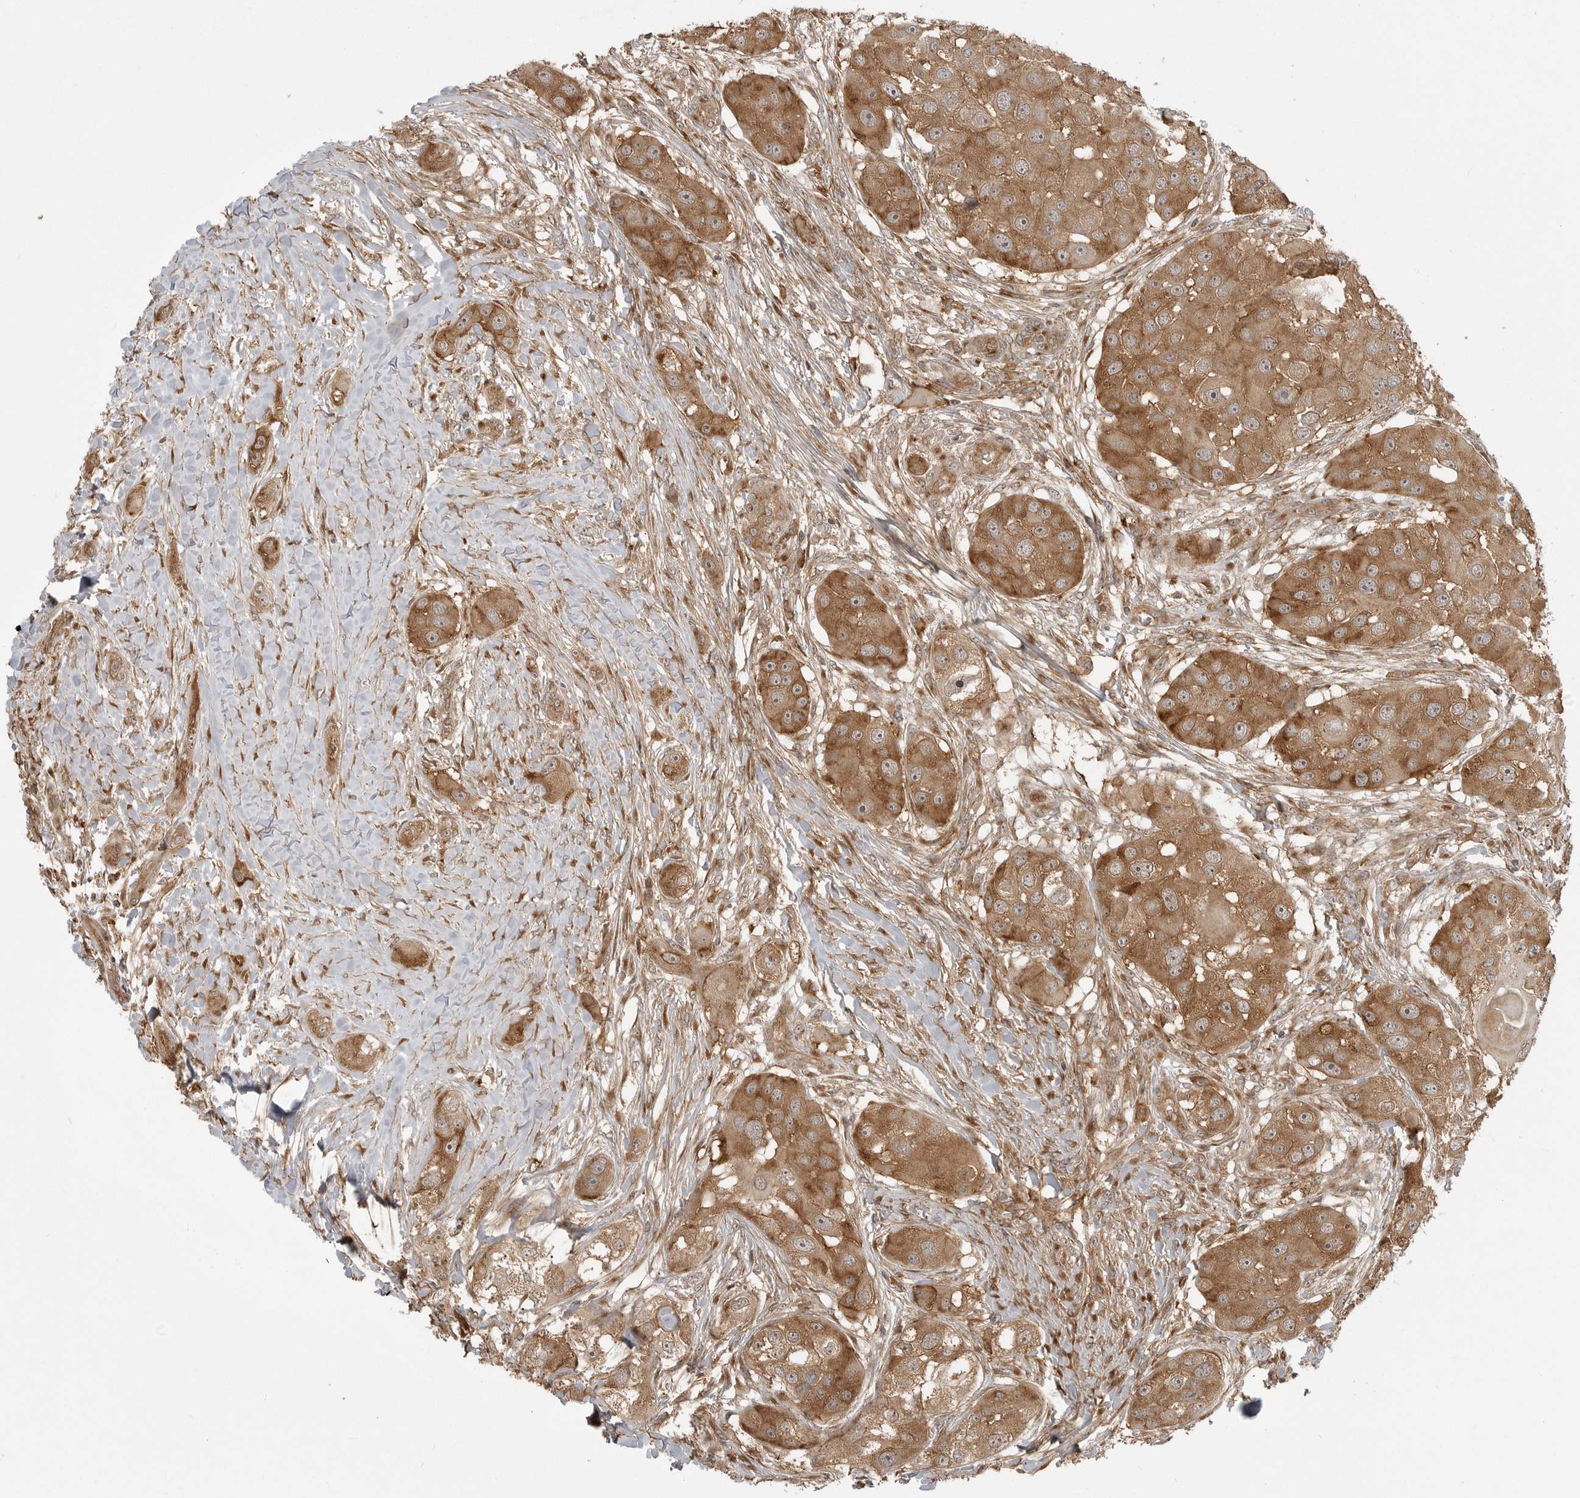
{"staining": {"intensity": "moderate", "quantity": ">75%", "location": "cytoplasmic/membranous"}, "tissue": "head and neck cancer", "cell_type": "Tumor cells", "image_type": "cancer", "snomed": [{"axis": "morphology", "description": "Normal tissue, NOS"}, {"axis": "morphology", "description": "Squamous cell carcinoma, NOS"}, {"axis": "topography", "description": "Skeletal muscle"}, {"axis": "topography", "description": "Head-Neck"}], "caption": "High-magnification brightfield microscopy of squamous cell carcinoma (head and neck) stained with DAB (3,3'-diaminobenzidine) (brown) and counterstained with hematoxylin (blue). tumor cells exhibit moderate cytoplasmic/membranous positivity is seen in approximately>75% of cells.", "gene": "FAT3", "patient": {"sex": "male", "age": 51}}